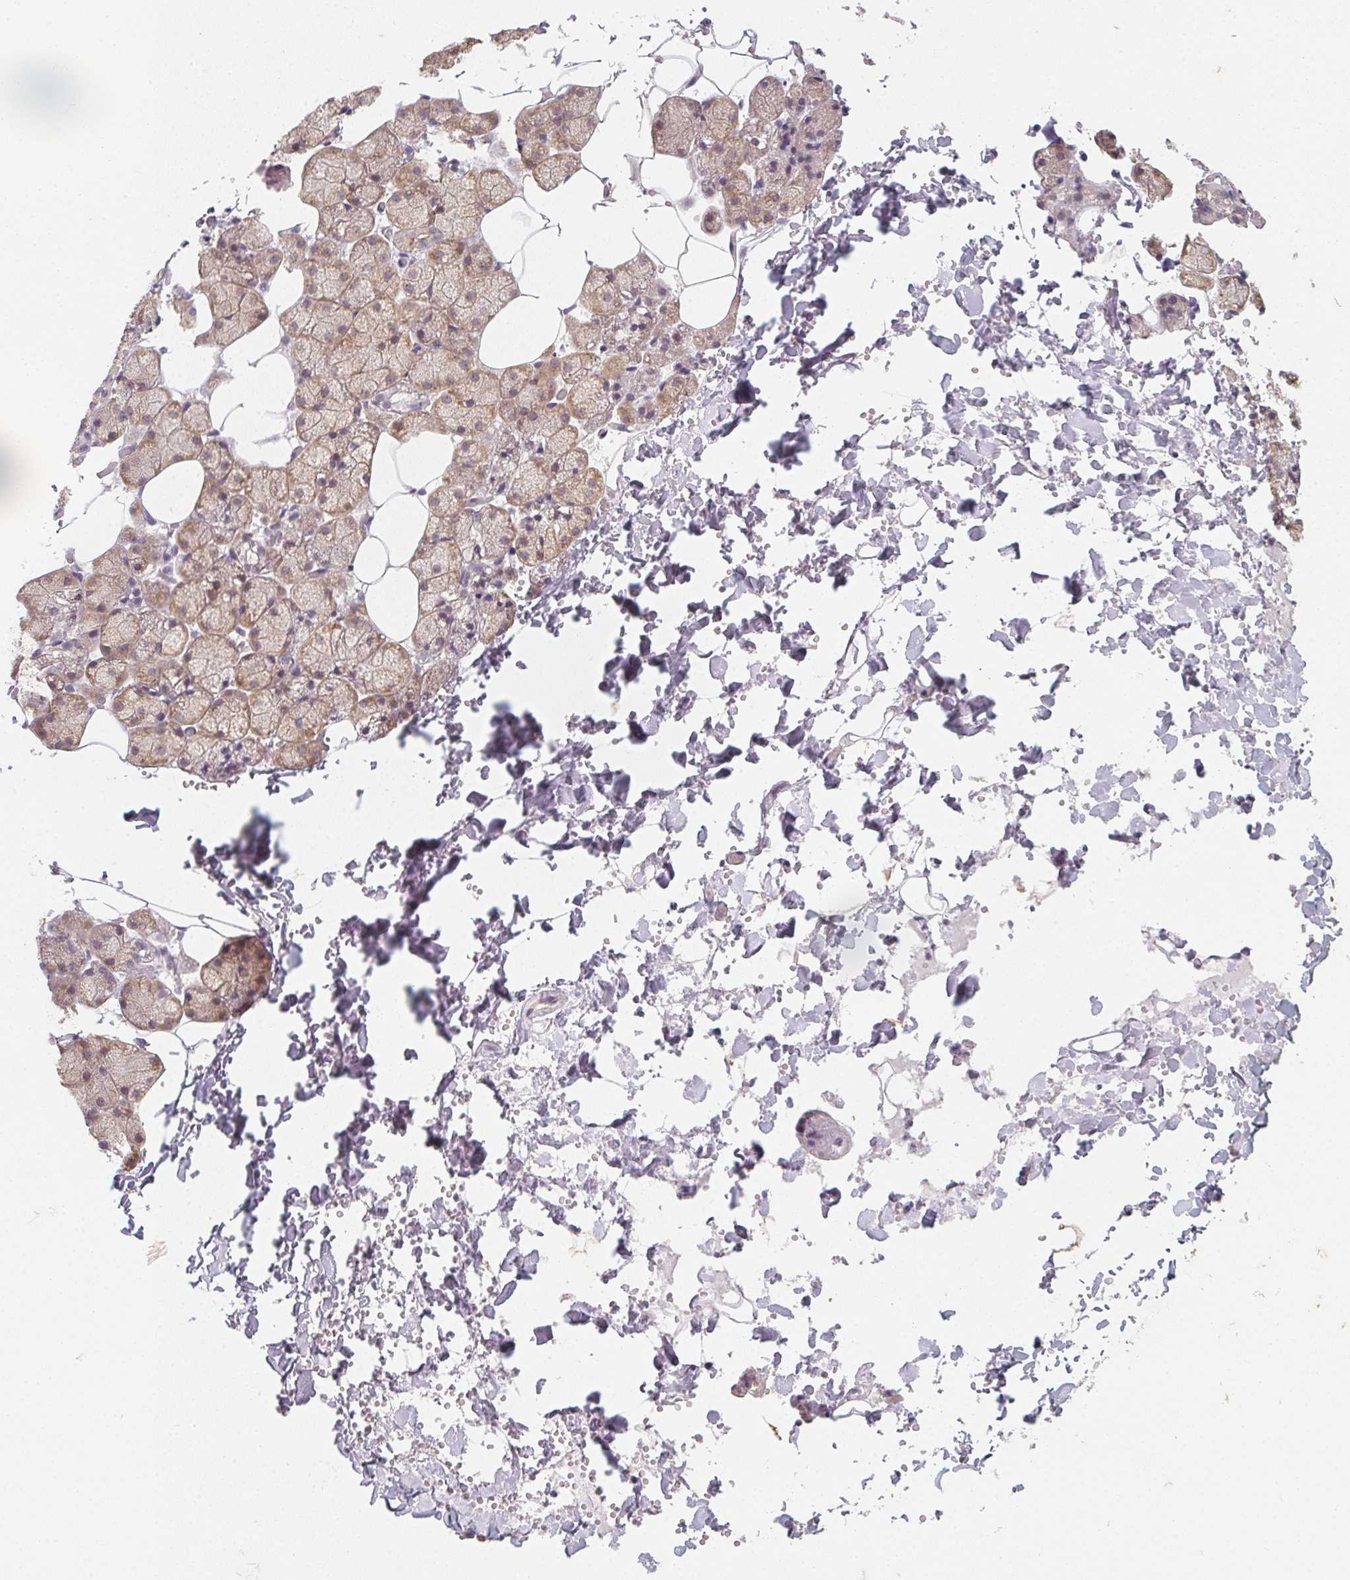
{"staining": {"intensity": "moderate", "quantity": "25%-75%", "location": "cytoplasmic/membranous"}, "tissue": "salivary gland", "cell_type": "Glandular cells", "image_type": "normal", "snomed": [{"axis": "morphology", "description": "Normal tissue, NOS"}, {"axis": "topography", "description": "Salivary gland"}], "caption": "Glandular cells display medium levels of moderate cytoplasmic/membranous expression in approximately 25%-75% of cells in unremarkable salivary gland. The protein of interest is shown in brown color, while the nuclei are stained blue.", "gene": "SOAT1", "patient": {"sex": "male", "age": 38}}